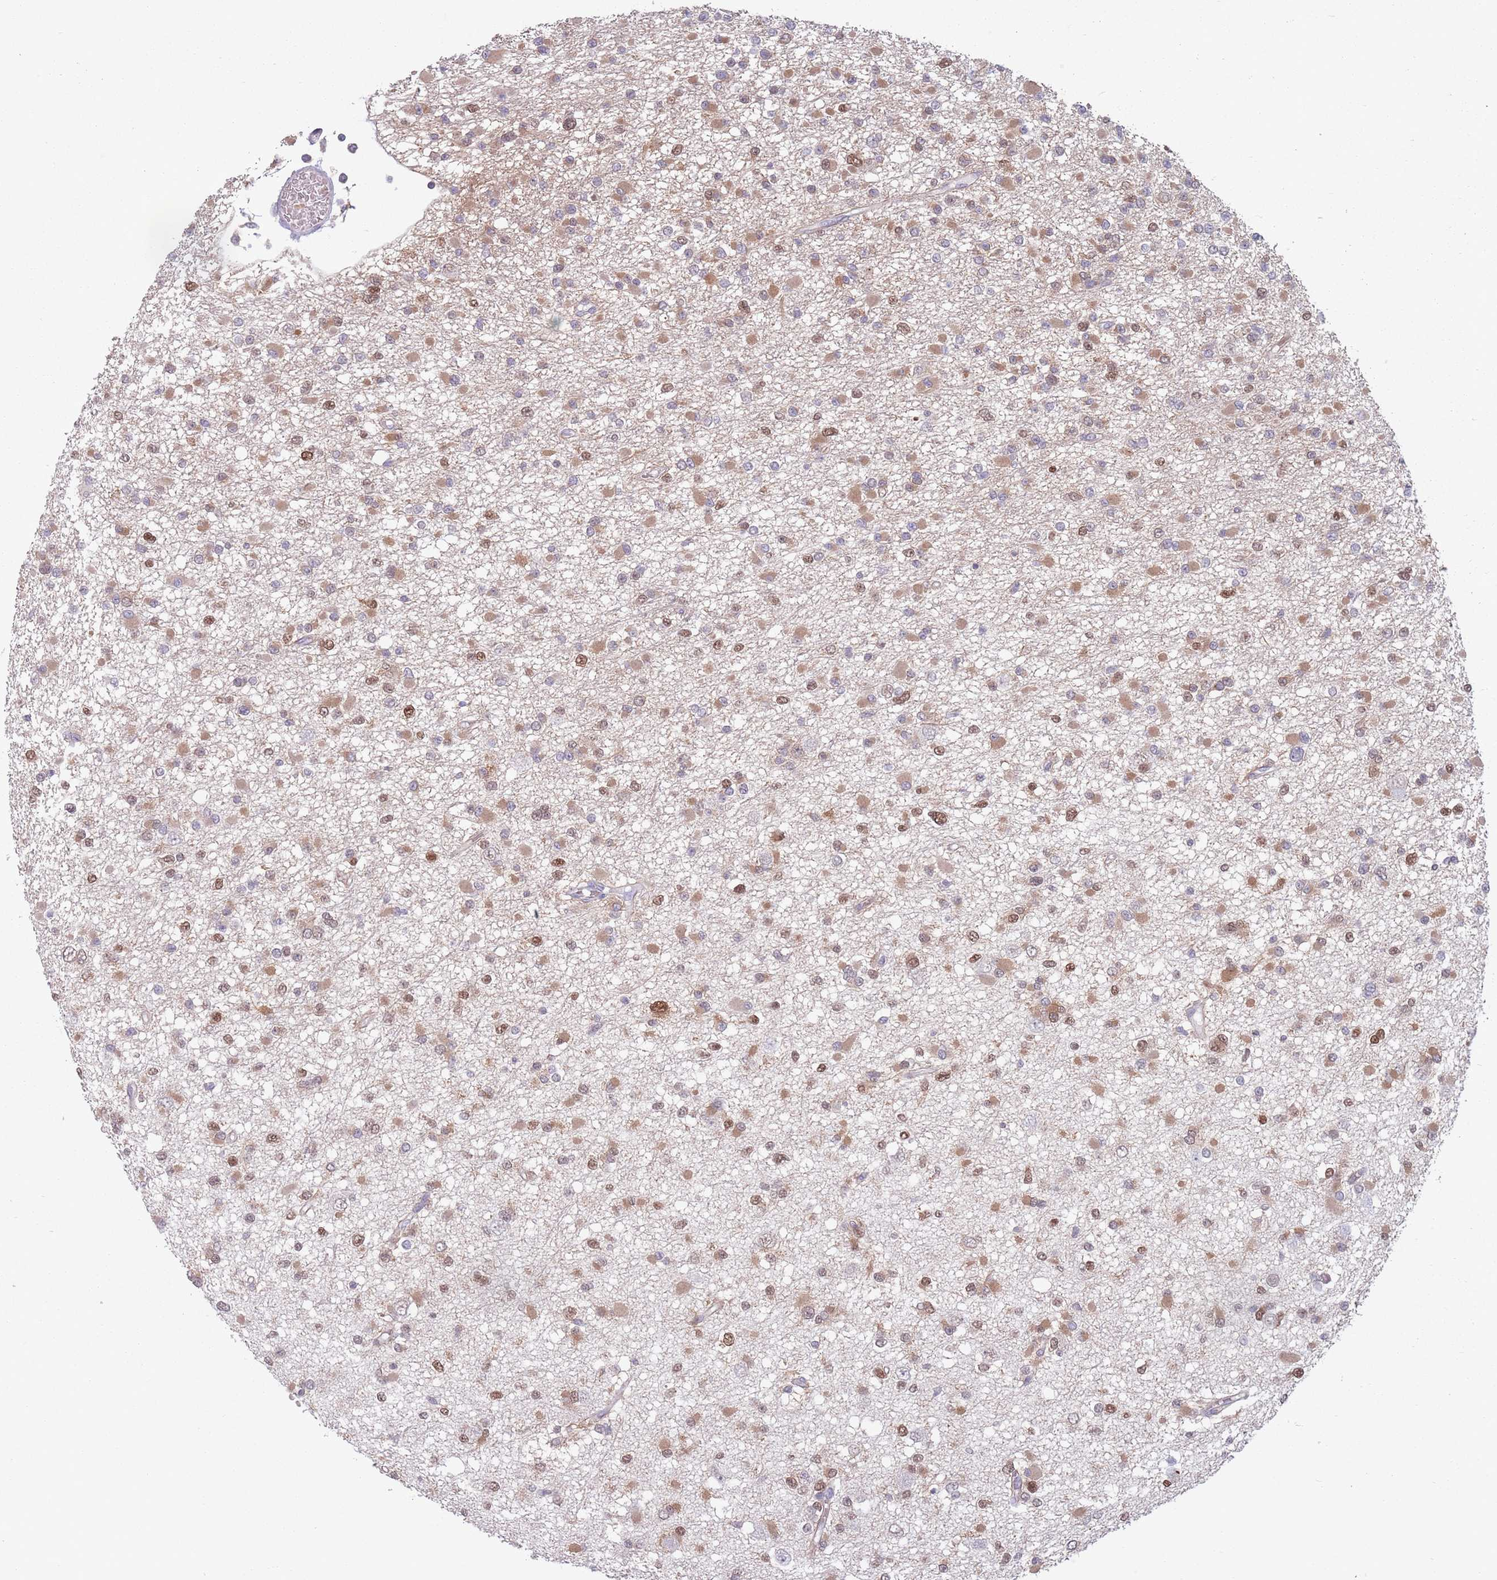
{"staining": {"intensity": "moderate", "quantity": ">75%", "location": "cytoplasmic/membranous,nuclear"}, "tissue": "glioma", "cell_type": "Tumor cells", "image_type": "cancer", "snomed": [{"axis": "morphology", "description": "Glioma, malignant, Low grade"}, {"axis": "topography", "description": "Brain"}], "caption": "Glioma stained for a protein (brown) exhibits moderate cytoplasmic/membranous and nuclear positive positivity in approximately >75% of tumor cells.", "gene": "CLNS1A", "patient": {"sex": "female", "age": 22}}